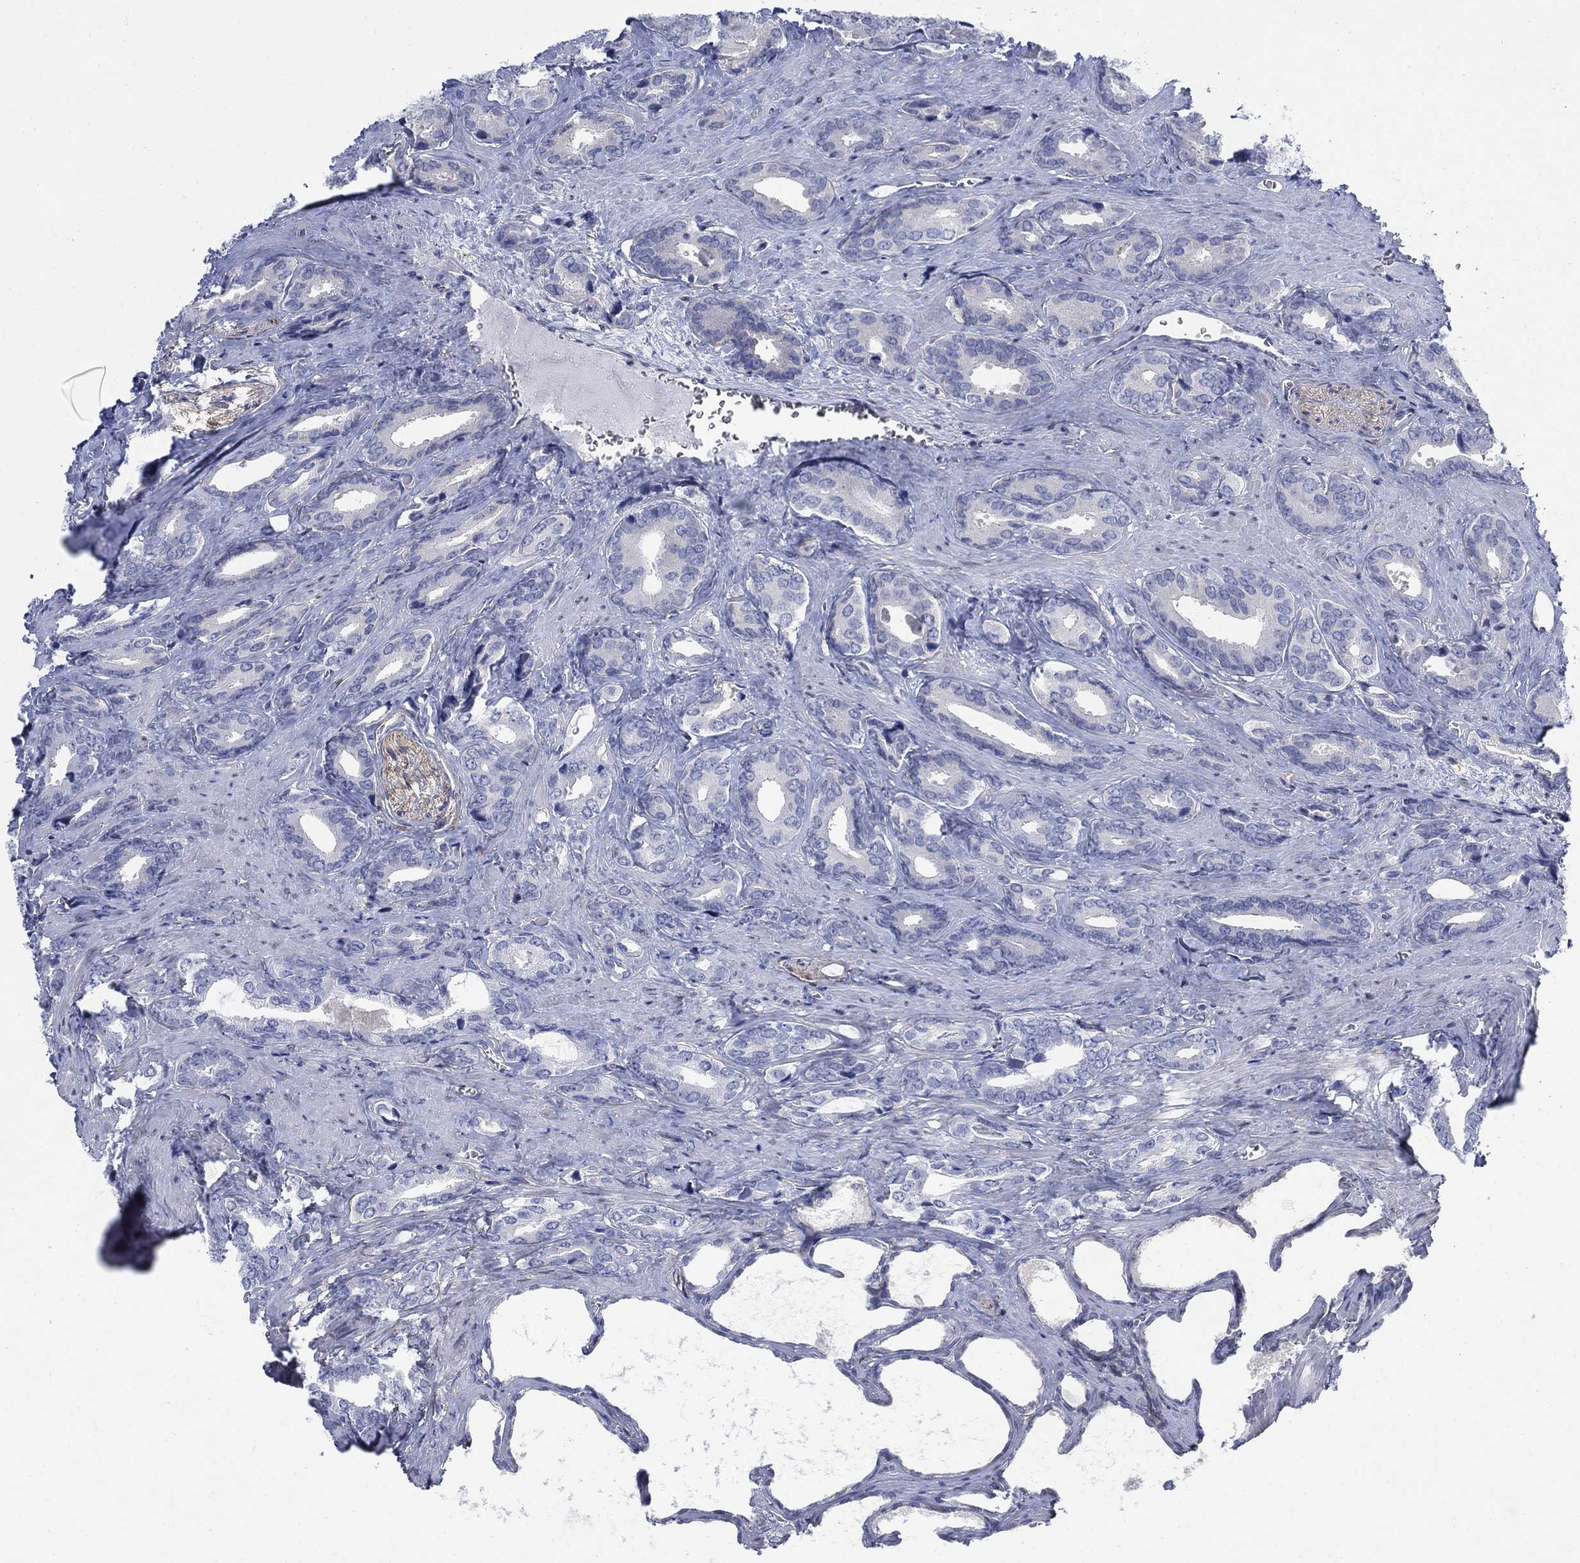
{"staining": {"intensity": "negative", "quantity": "none", "location": "none"}, "tissue": "prostate cancer", "cell_type": "Tumor cells", "image_type": "cancer", "snomed": [{"axis": "morphology", "description": "Adenocarcinoma, NOS"}, {"axis": "topography", "description": "Prostate"}], "caption": "Protein analysis of prostate adenocarcinoma reveals no significant positivity in tumor cells.", "gene": "MYO3A", "patient": {"sex": "male", "age": 66}}